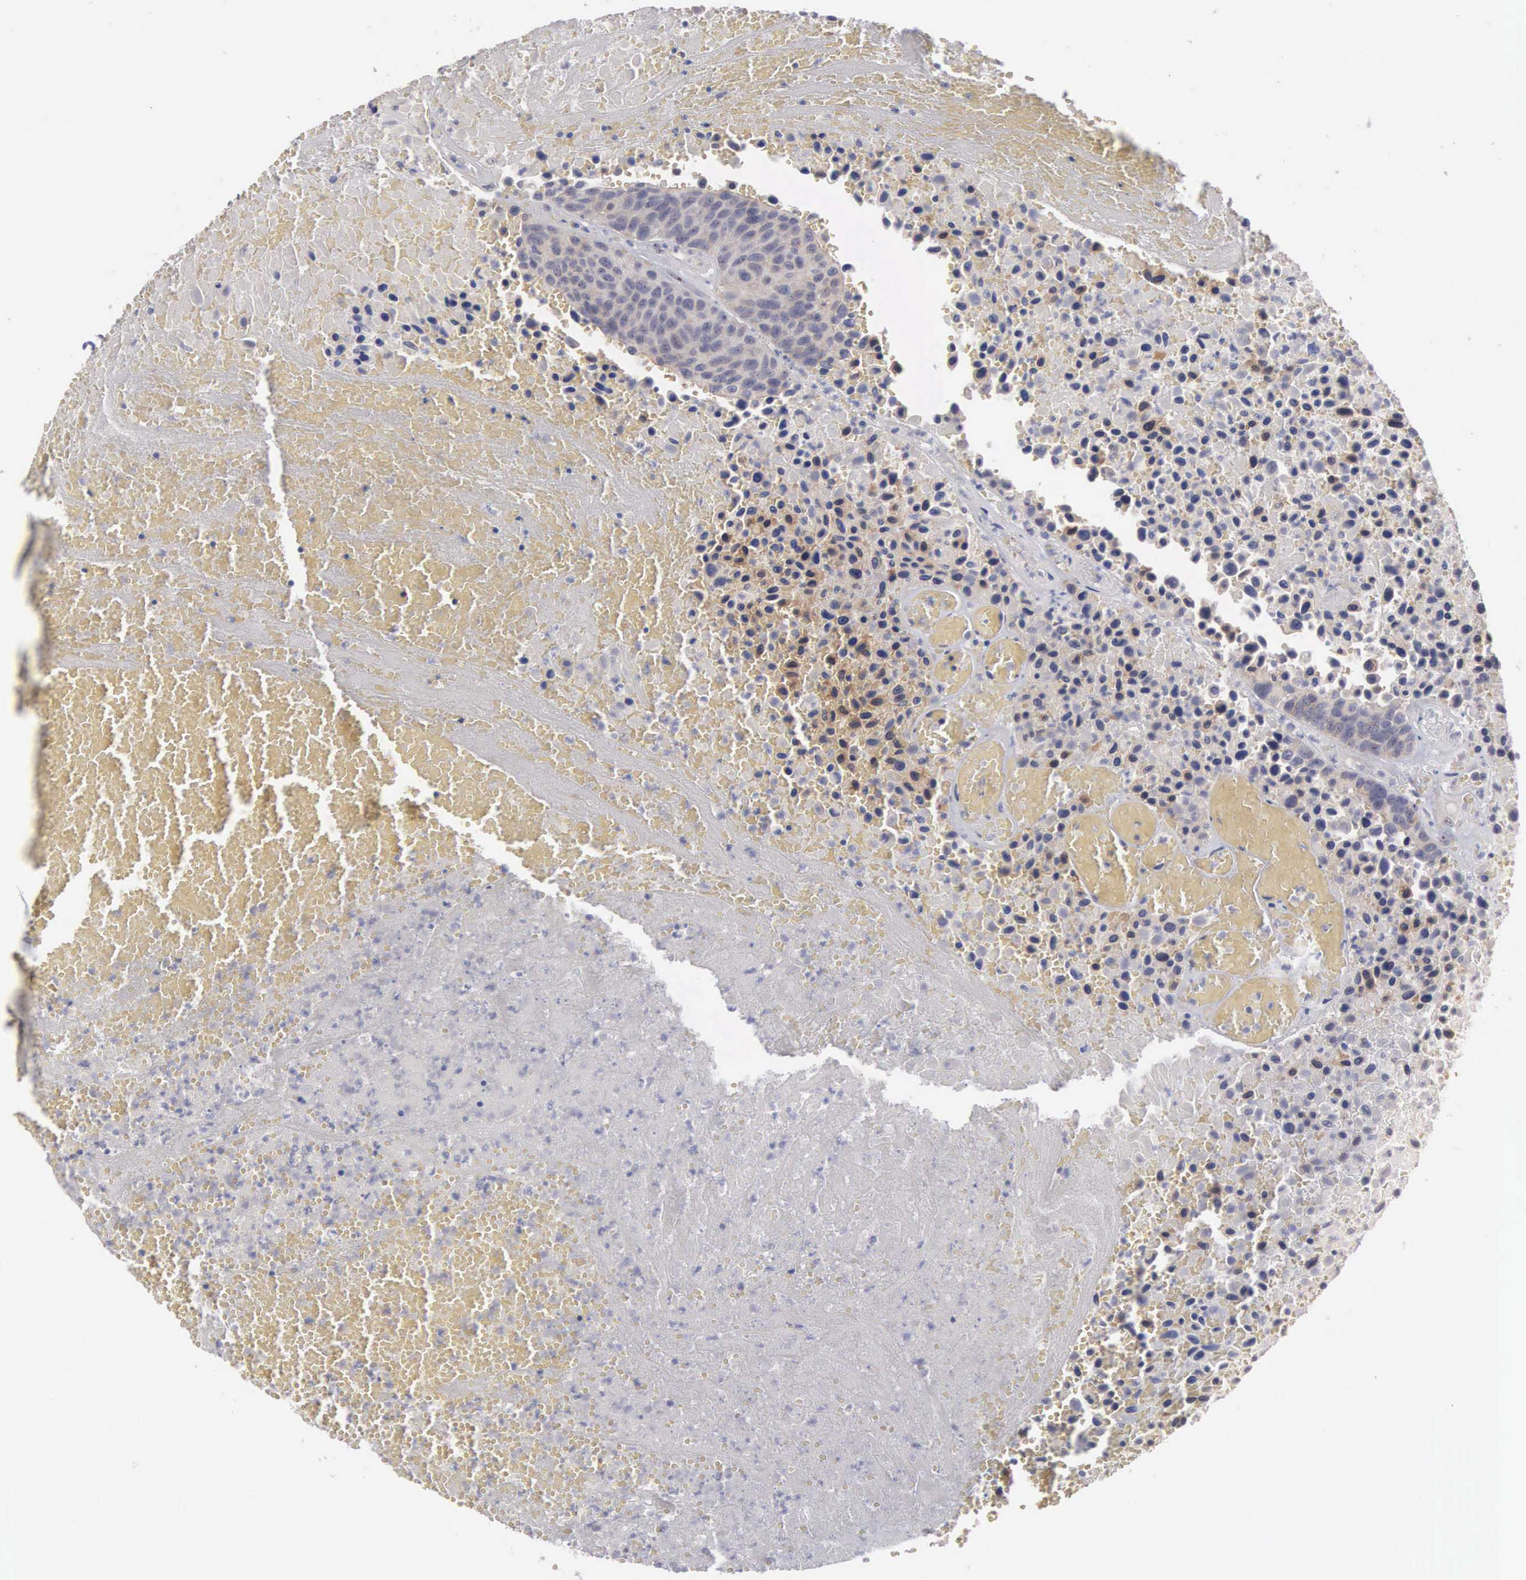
{"staining": {"intensity": "weak", "quantity": "25%-75%", "location": "cytoplasmic/membranous"}, "tissue": "urothelial cancer", "cell_type": "Tumor cells", "image_type": "cancer", "snomed": [{"axis": "morphology", "description": "Urothelial carcinoma, High grade"}, {"axis": "topography", "description": "Urinary bladder"}], "caption": "Urothelial cancer tissue displays weak cytoplasmic/membranous staining in approximately 25%-75% of tumor cells", "gene": "AMN", "patient": {"sex": "male", "age": 66}}